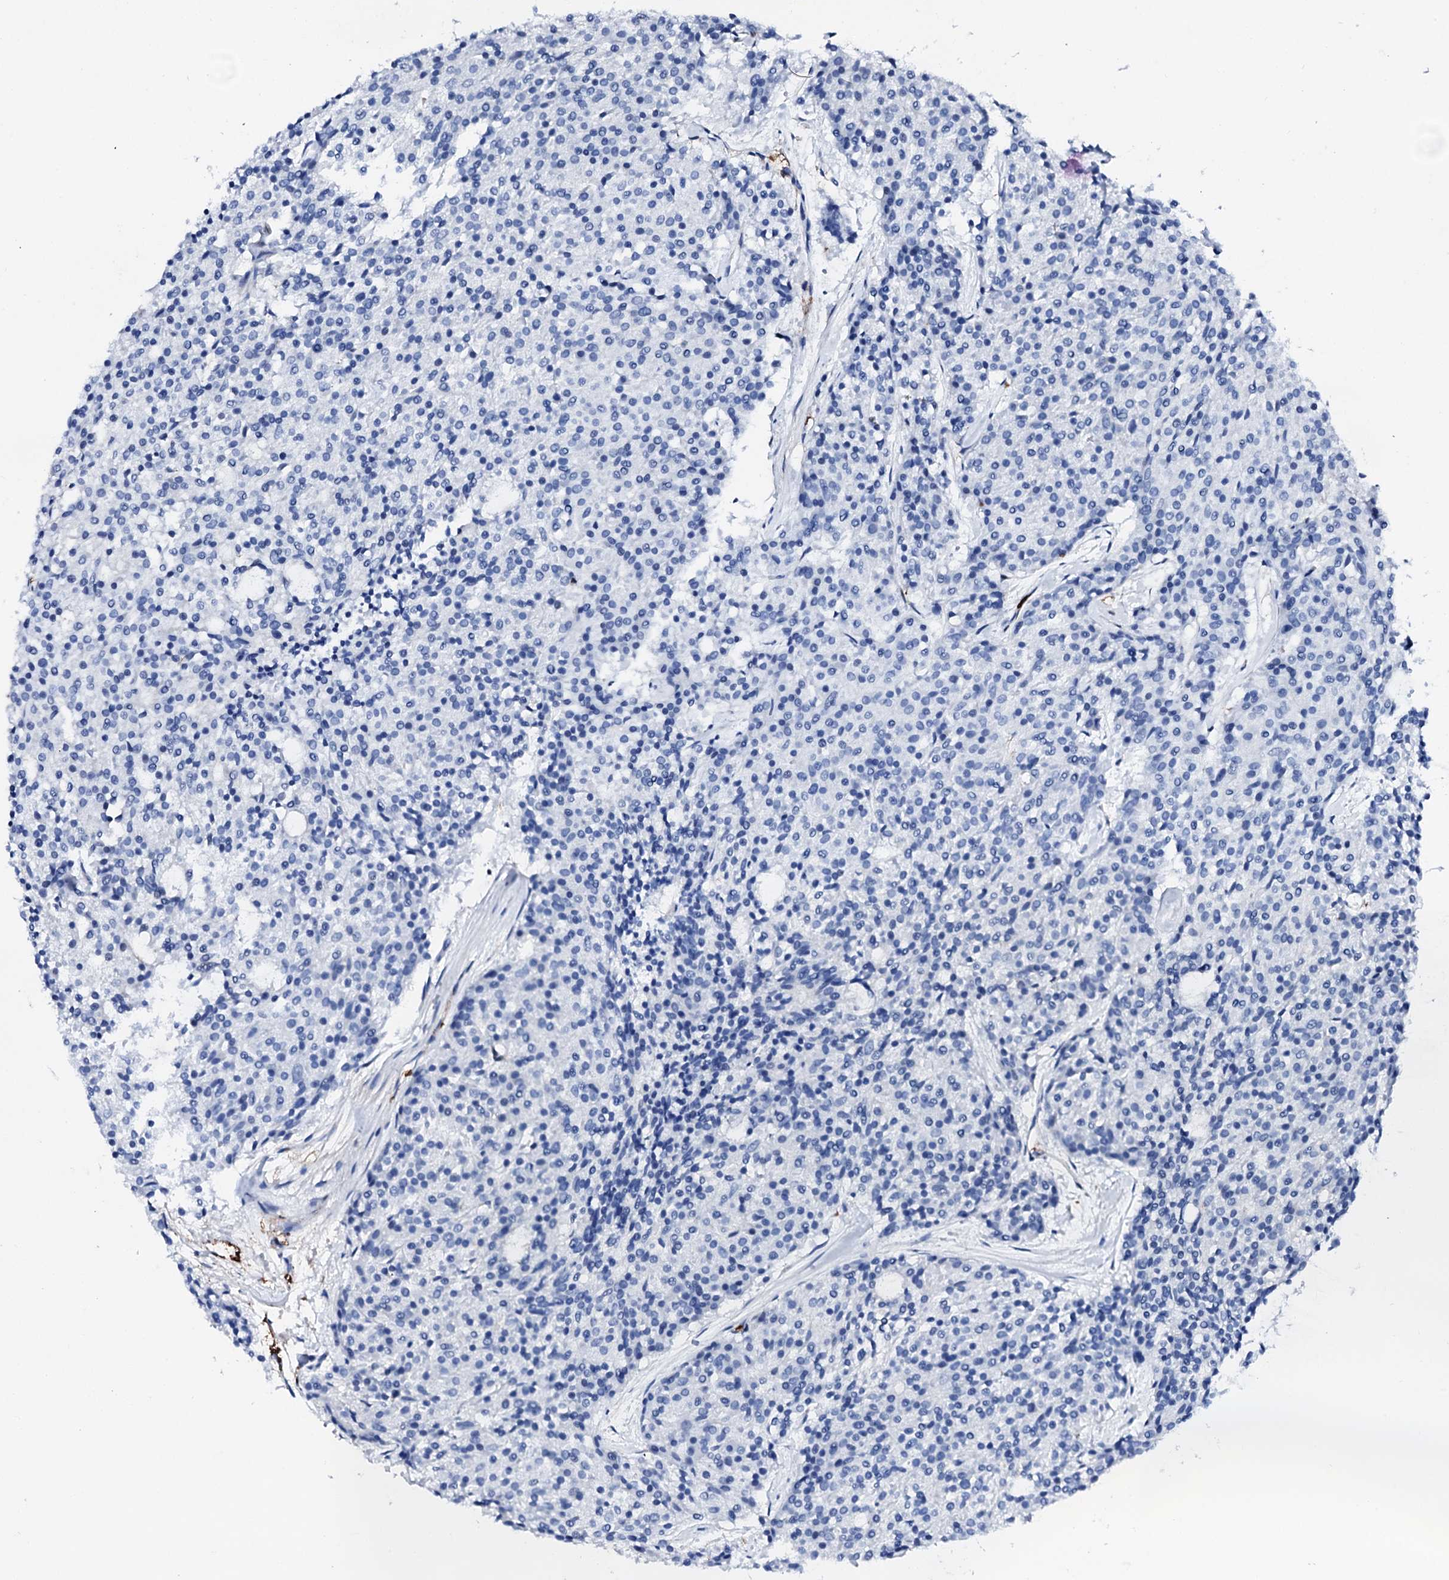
{"staining": {"intensity": "negative", "quantity": "none", "location": "none"}, "tissue": "carcinoid", "cell_type": "Tumor cells", "image_type": "cancer", "snomed": [{"axis": "morphology", "description": "Carcinoid, malignant, NOS"}, {"axis": "topography", "description": "Pancreas"}], "caption": "High power microscopy micrograph of an IHC photomicrograph of malignant carcinoid, revealing no significant expression in tumor cells. (Stains: DAB IHC with hematoxylin counter stain, Microscopy: brightfield microscopy at high magnification).", "gene": "NRIP2", "patient": {"sex": "female", "age": 54}}